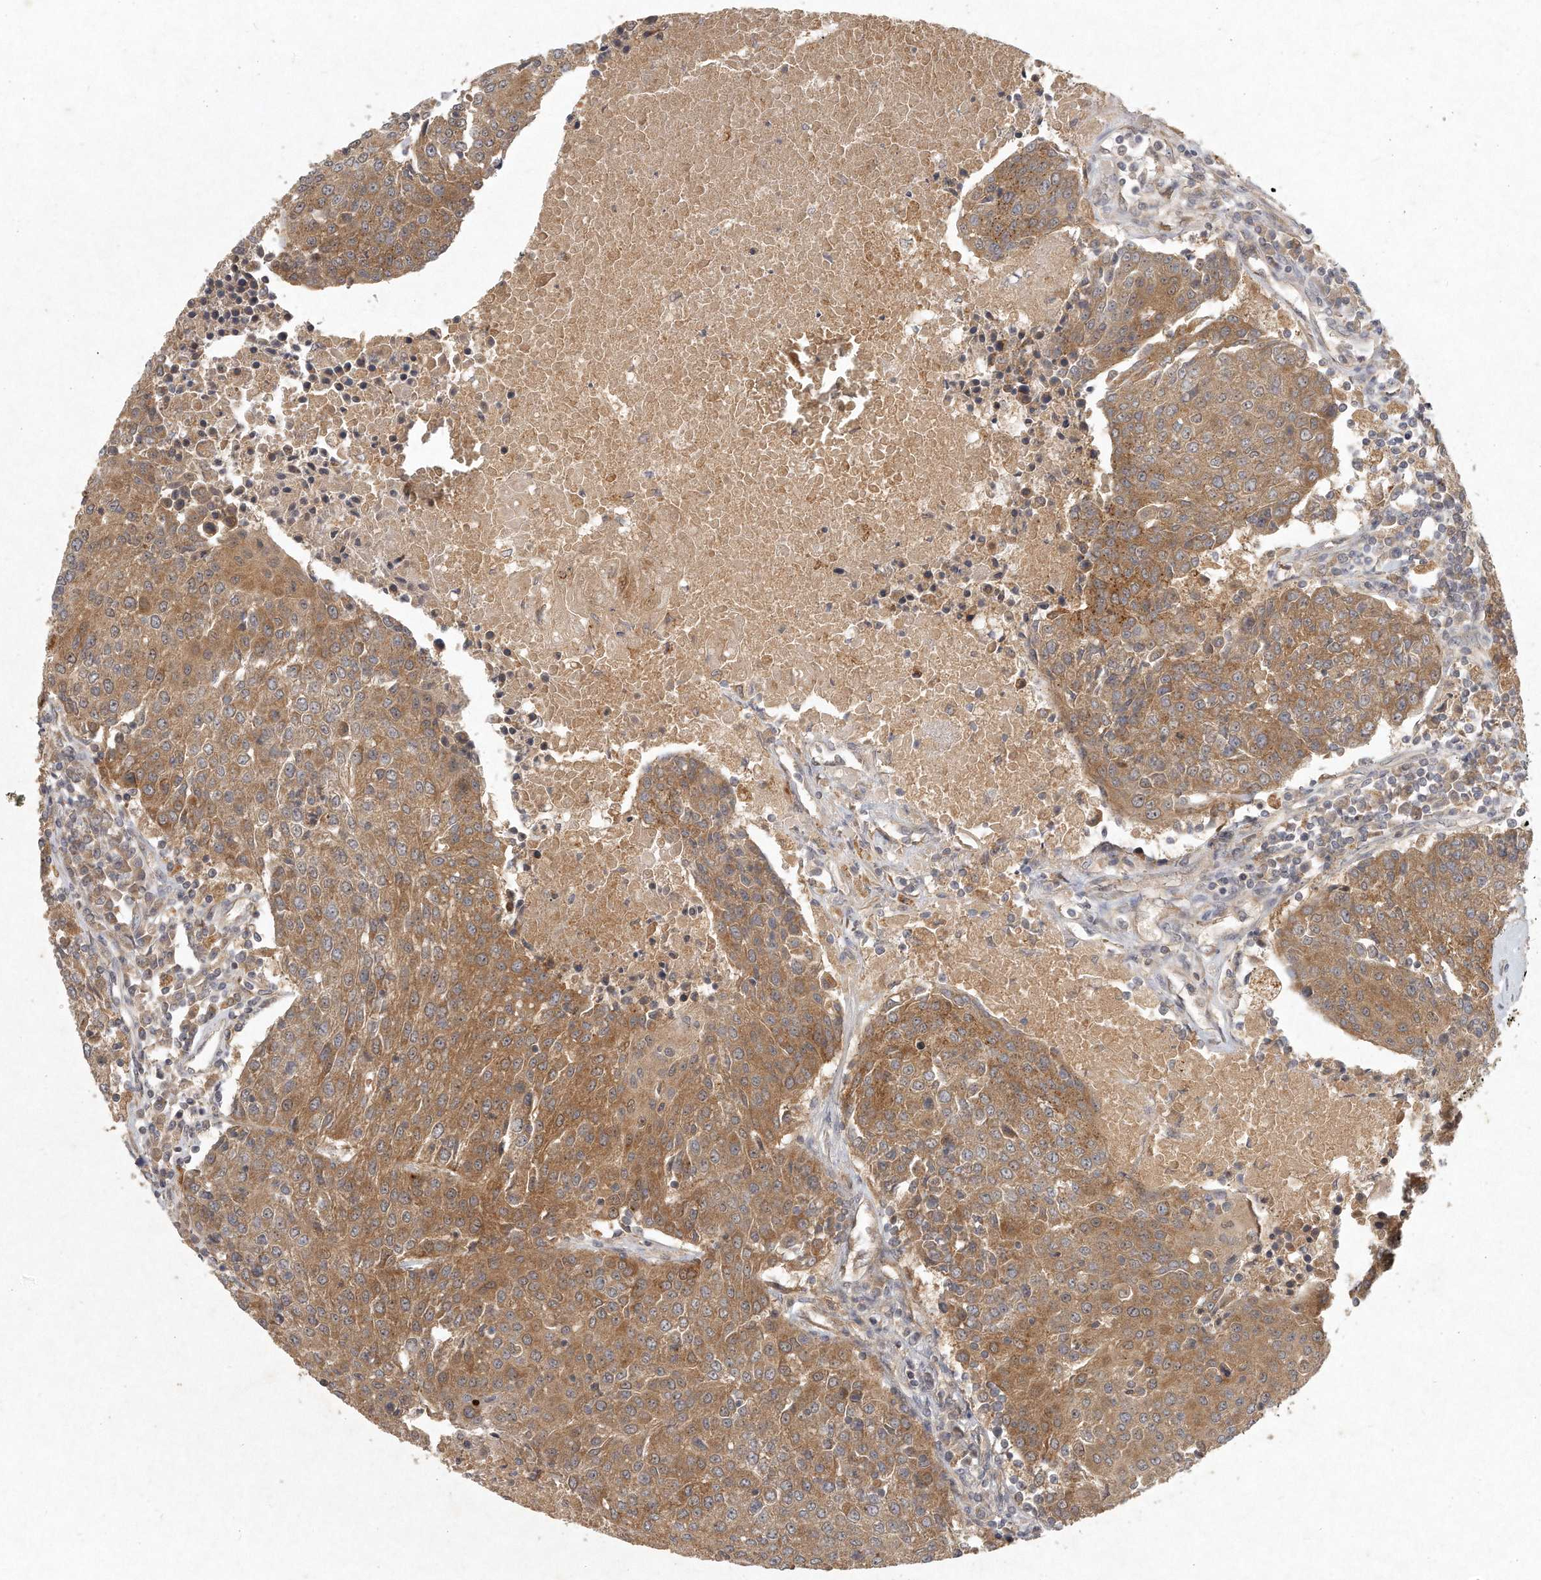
{"staining": {"intensity": "moderate", "quantity": ">75%", "location": "cytoplasmic/membranous"}, "tissue": "urothelial cancer", "cell_type": "Tumor cells", "image_type": "cancer", "snomed": [{"axis": "morphology", "description": "Urothelial carcinoma, High grade"}, {"axis": "topography", "description": "Urinary bladder"}], "caption": "Urothelial cancer stained with a brown dye reveals moderate cytoplasmic/membranous positive expression in about >75% of tumor cells.", "gene": "LGALS8", "patient": {"sex": "female", "age": 85}}